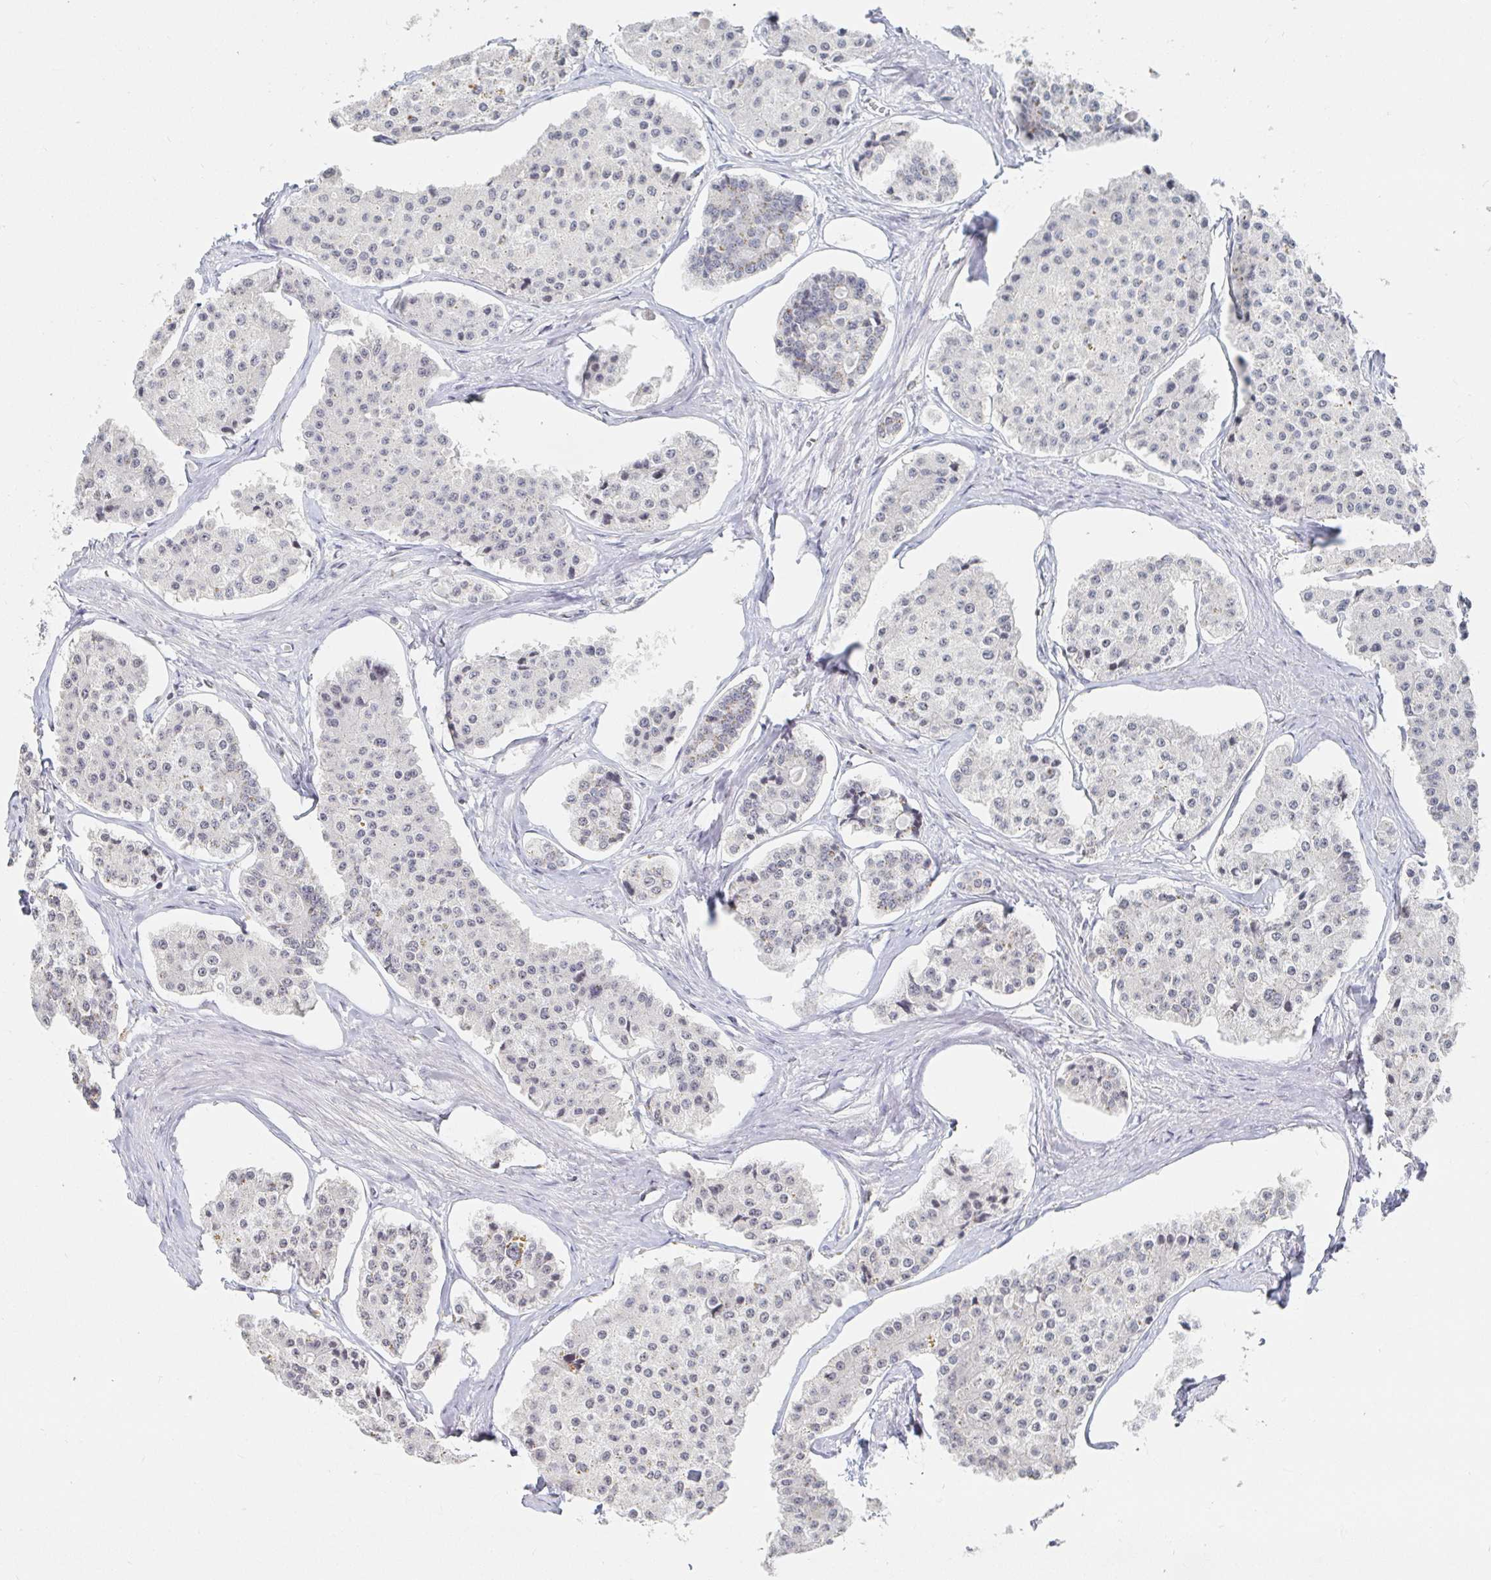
{"staining": {"intensity": "negative", "quantity": "none", "location": "none"}, "tissue": "carcinoid", "cell_type": "Tumor cells", "image_type": "cancer", "snomed": [{"axis": "morphology", "description": "Carcinoid, malignant, NOS"}, {"axis": "topography", "description": "Small intestine"}], "caption": "This is an immunohistochemistry (IHC) photomicrograph of malignant carcinoid. There is no positivity in tumor cells.", "gene": "NME9", "patient": {"sex": "female", "age": 65}}